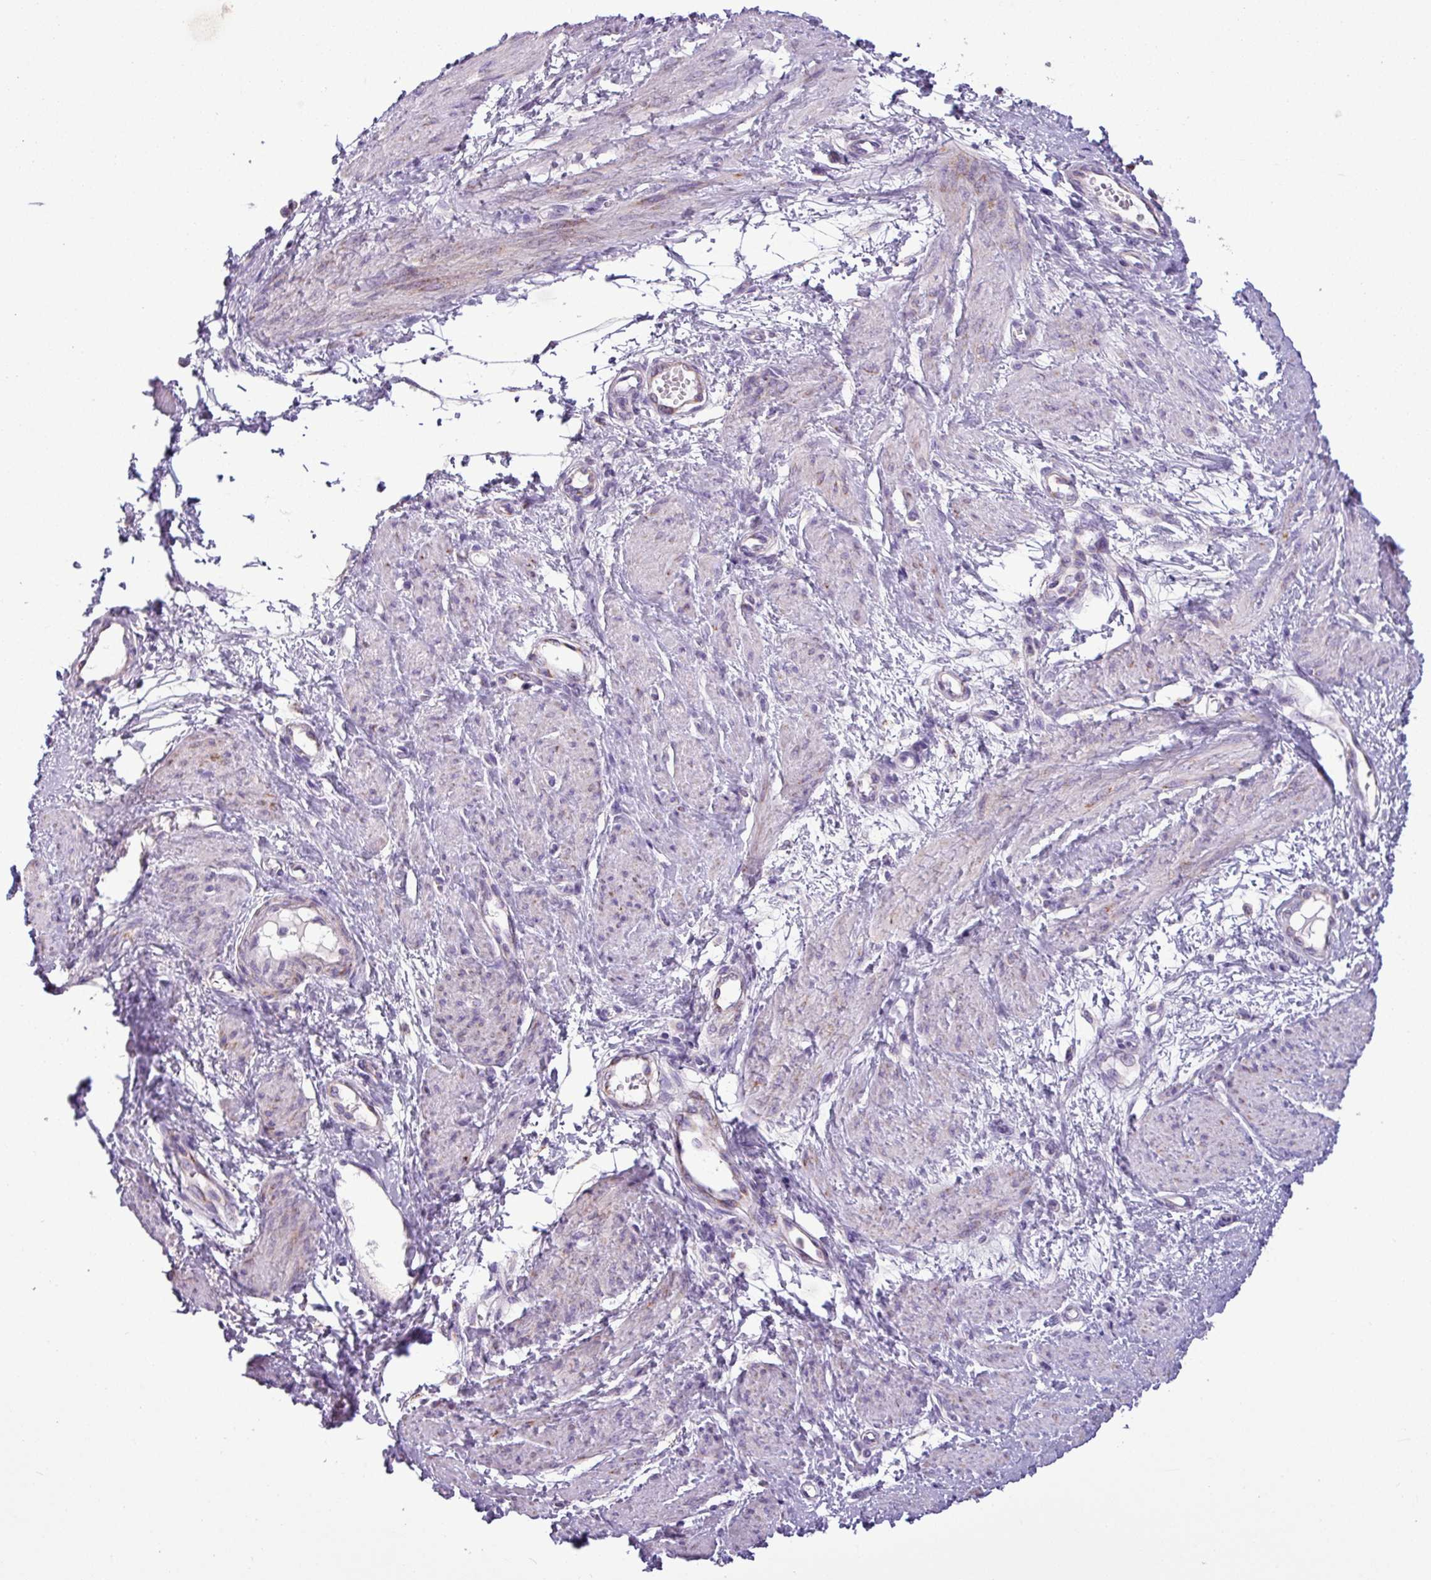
{"staining": {"intensity": "negative", "quantity": "none", "location": "none"}, "tissue": "smooth muscle", "cell_type": "Smooth muscle cells", "image_type": "normal", "snomed": [{"axis": "morphology", "description": "Normal tissue, NOS"}, {"axis": "topography", "description": "Smooth muscle"}, {"axis": "topography", "description": "Uterus"}], "caption": "IHC histopathology image of normal smooth muscle: smooth muscle stained with DAB reveals no significant protein staining in smooth muscle cells.", "gene": "ZNF667", "patient": {"sex": "female", "age": 39}}